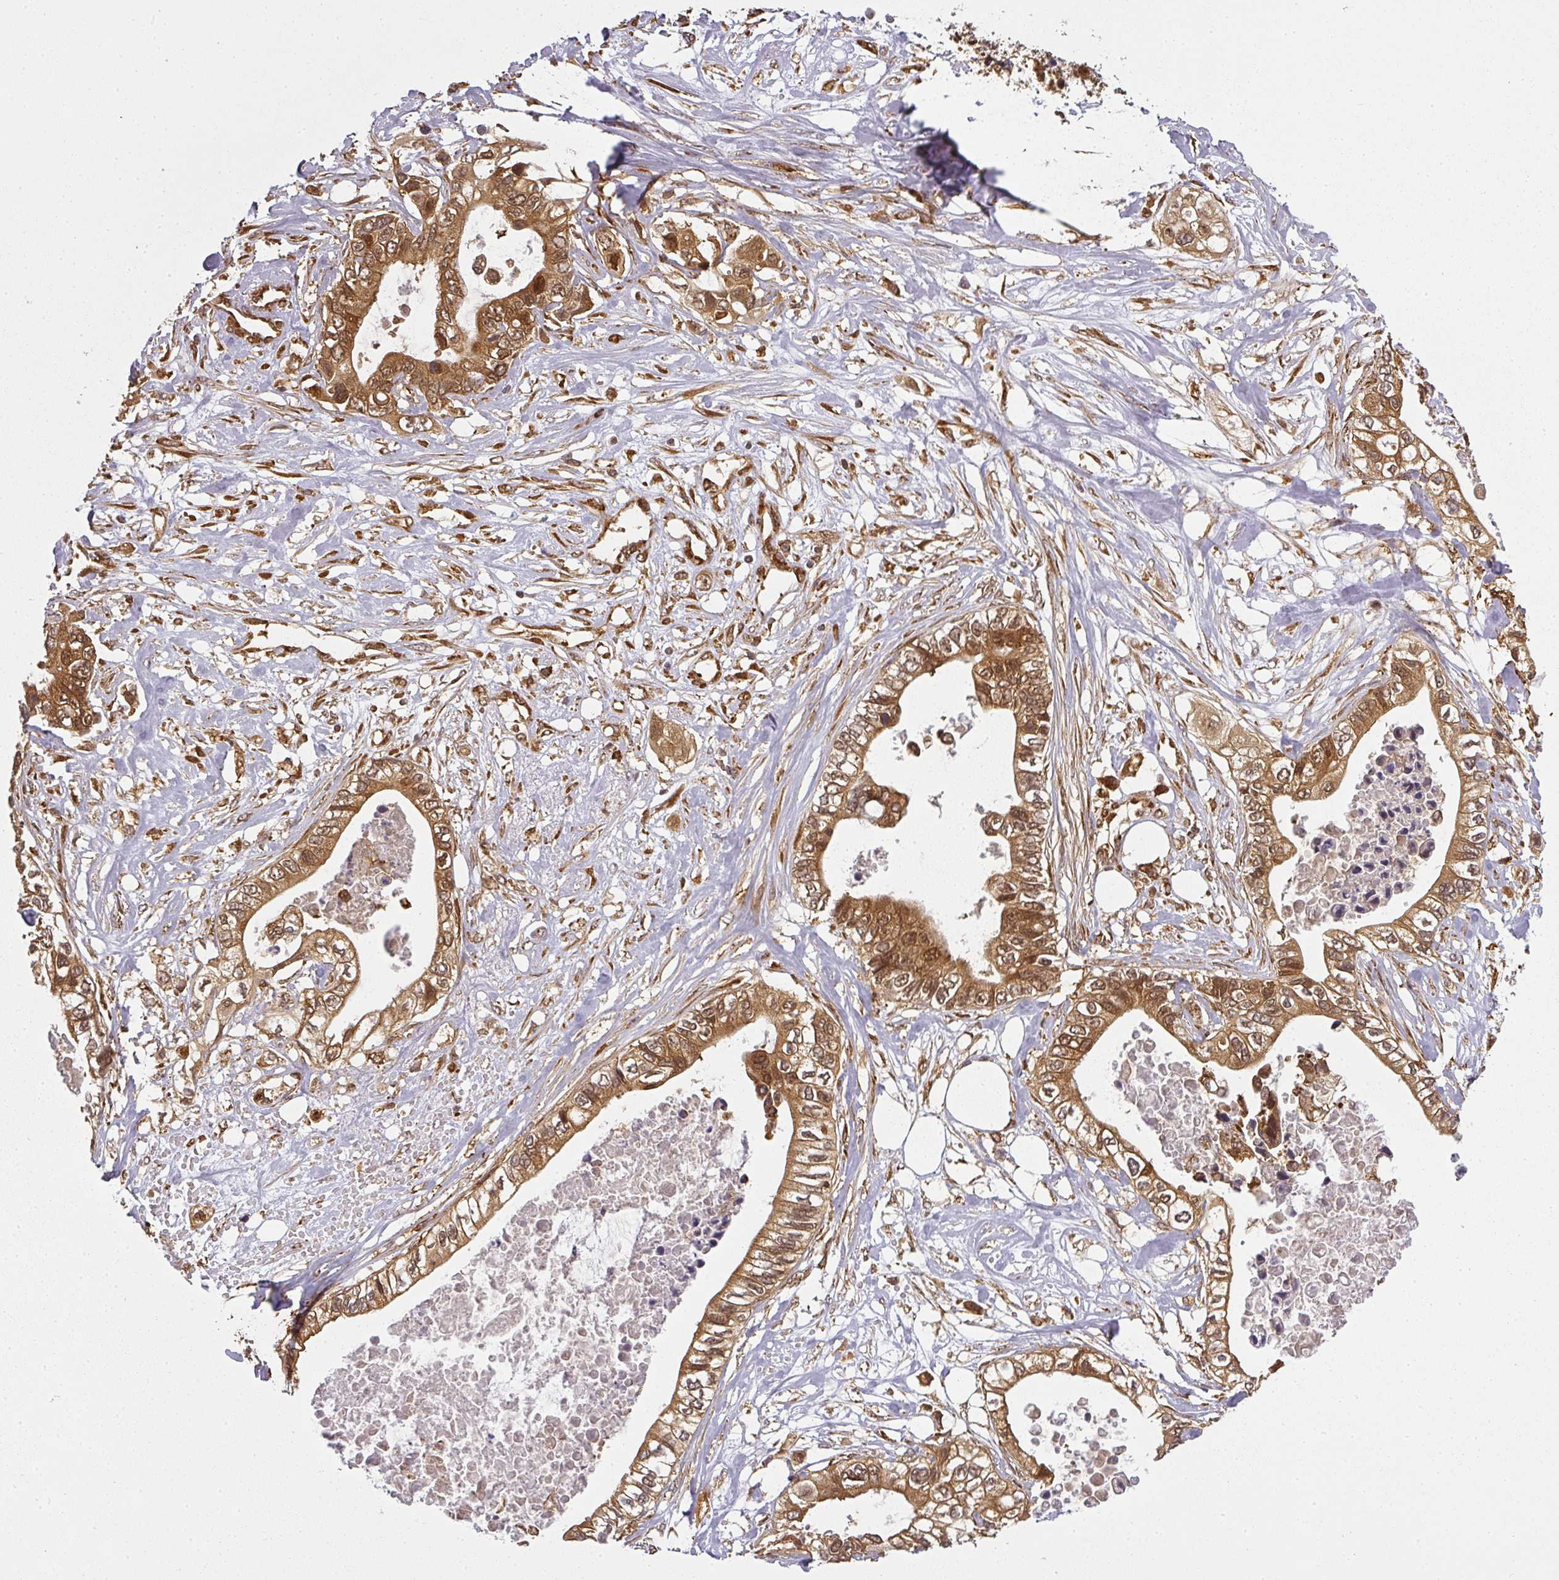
{"staining": {"intensity": "strong", "quantity": ">75%", "location": "cytoplasmic/membranous,nuclear"}, "tissue": "pancreatic cancer", "cell_type": "Tumor cells", "image_type": "cancer", "snomed": [{"axis": "morphology", "description": "Adenocarcinoma, NOS"}, {"axis": "topography", "description": "Pancreas"}], "caption": "Immunohistochemistry micrograph of neoplastic tissue: pancreatic cancer stained using immunohistochemistry reveals high levels of strong protein expression localized specifically in the cytoplasmic/membranous and nuclear of tumor cells, appearing as a cytoplasmic/membranous and nuclear brown color.", "gene": "PPP6R3", "patient": {"sex": "female", "age": 63}}